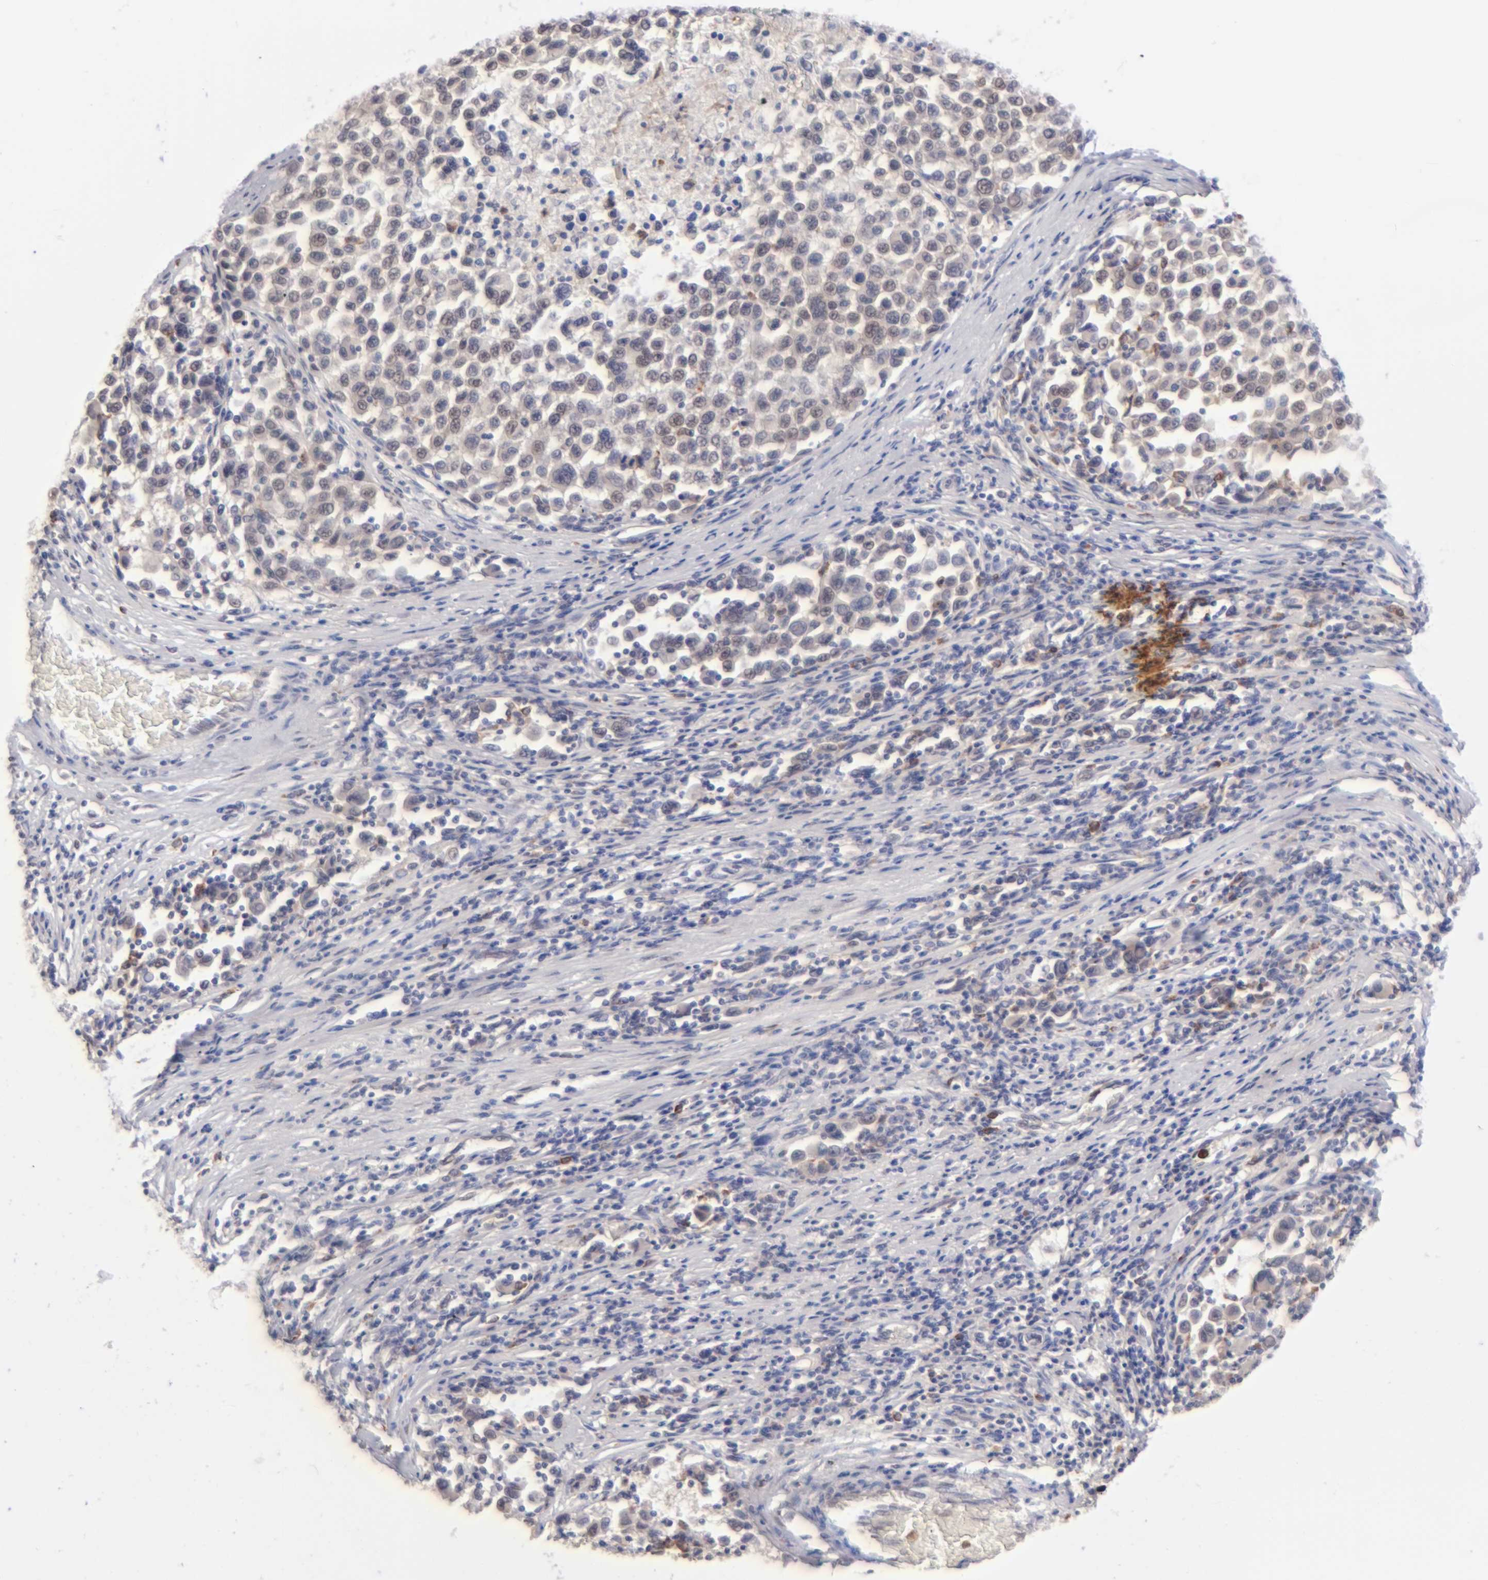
{"staining": {"intensity": "weak", "quantity": "25%-75%", "location": "cytoplasmic/membranous,nuclear"}, "tissue": "melanoma", "cell_type": "Tumor cells", "image_type": "cancer", "snomed": [{"axis": "morphology", "description": "Malignant melanoma, Metastatic site"}, {"axis": "topography", "description": "Lymph node"}], "caption": "Protein staining of melanoma tissue reveals weak cytoplasmic/membranous and nuclear expression in about 25%-75% of tumor cells.", "gene": "MGAM", "patient": {"sex": "male", "age": 61}}